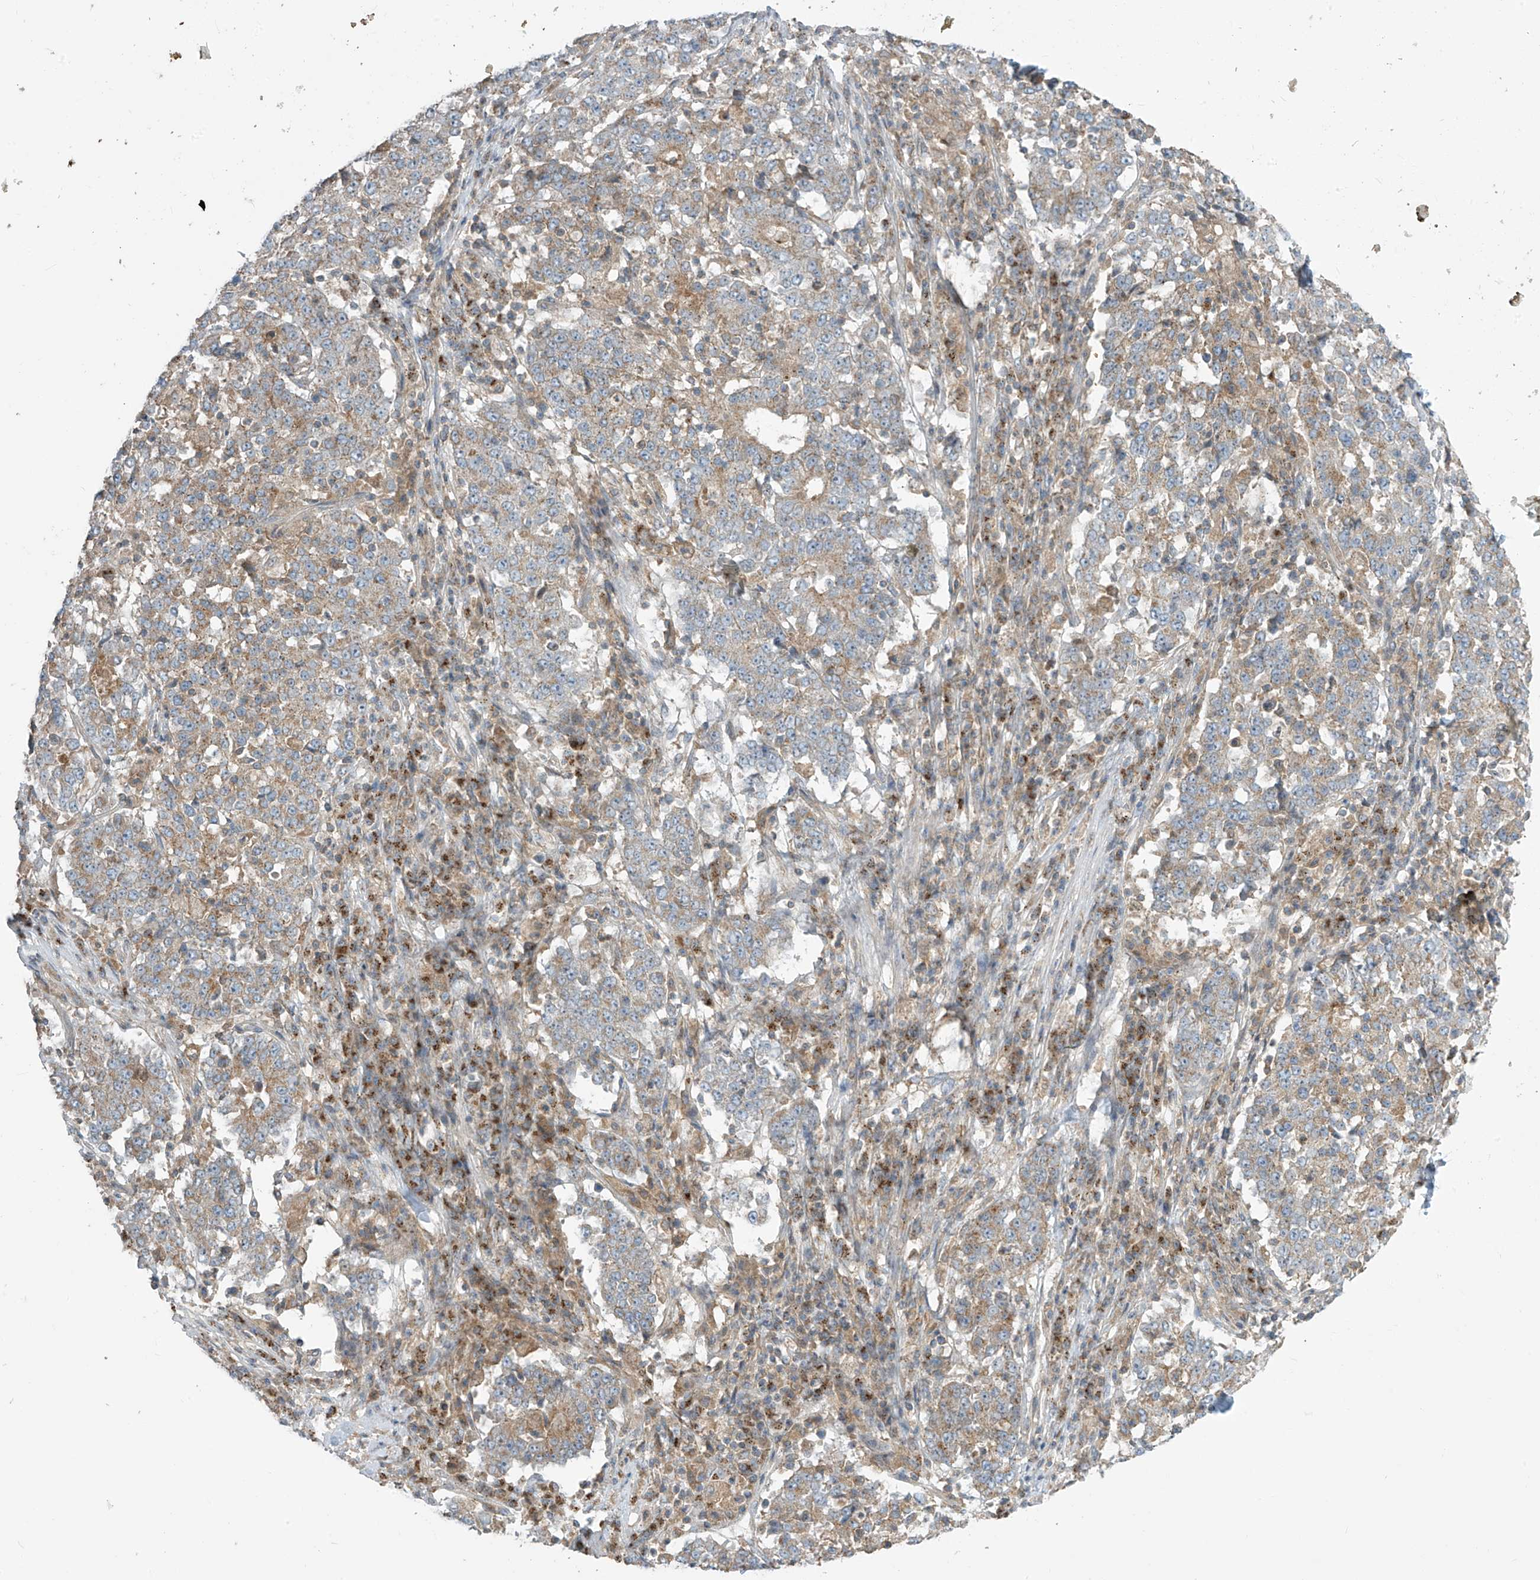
{"staining": {"intensity": "moderate", "quantity": "25%-75%", "location": "cytoplasmic/membranous"}, "tissue": "stomach cancer", "cell_type": "Tumor cells", "image_type": "cancer", "snomed": [{"axis": "morphology", "description": "Adenocarcinoma, NOS"}, {"axis": "topography", "description": "Stomach"}], "caption": "Immunohistochemistry (DAB (3,3'-diaminobenzidine)) staining of stomach adenocarcinoma demonstrates moderate cytoplasmic/membranous protein positivity in approximately 25%-75% of tumor cells.", "gene": "PARVG", "patient": {"sex": "male", "age": 59}}